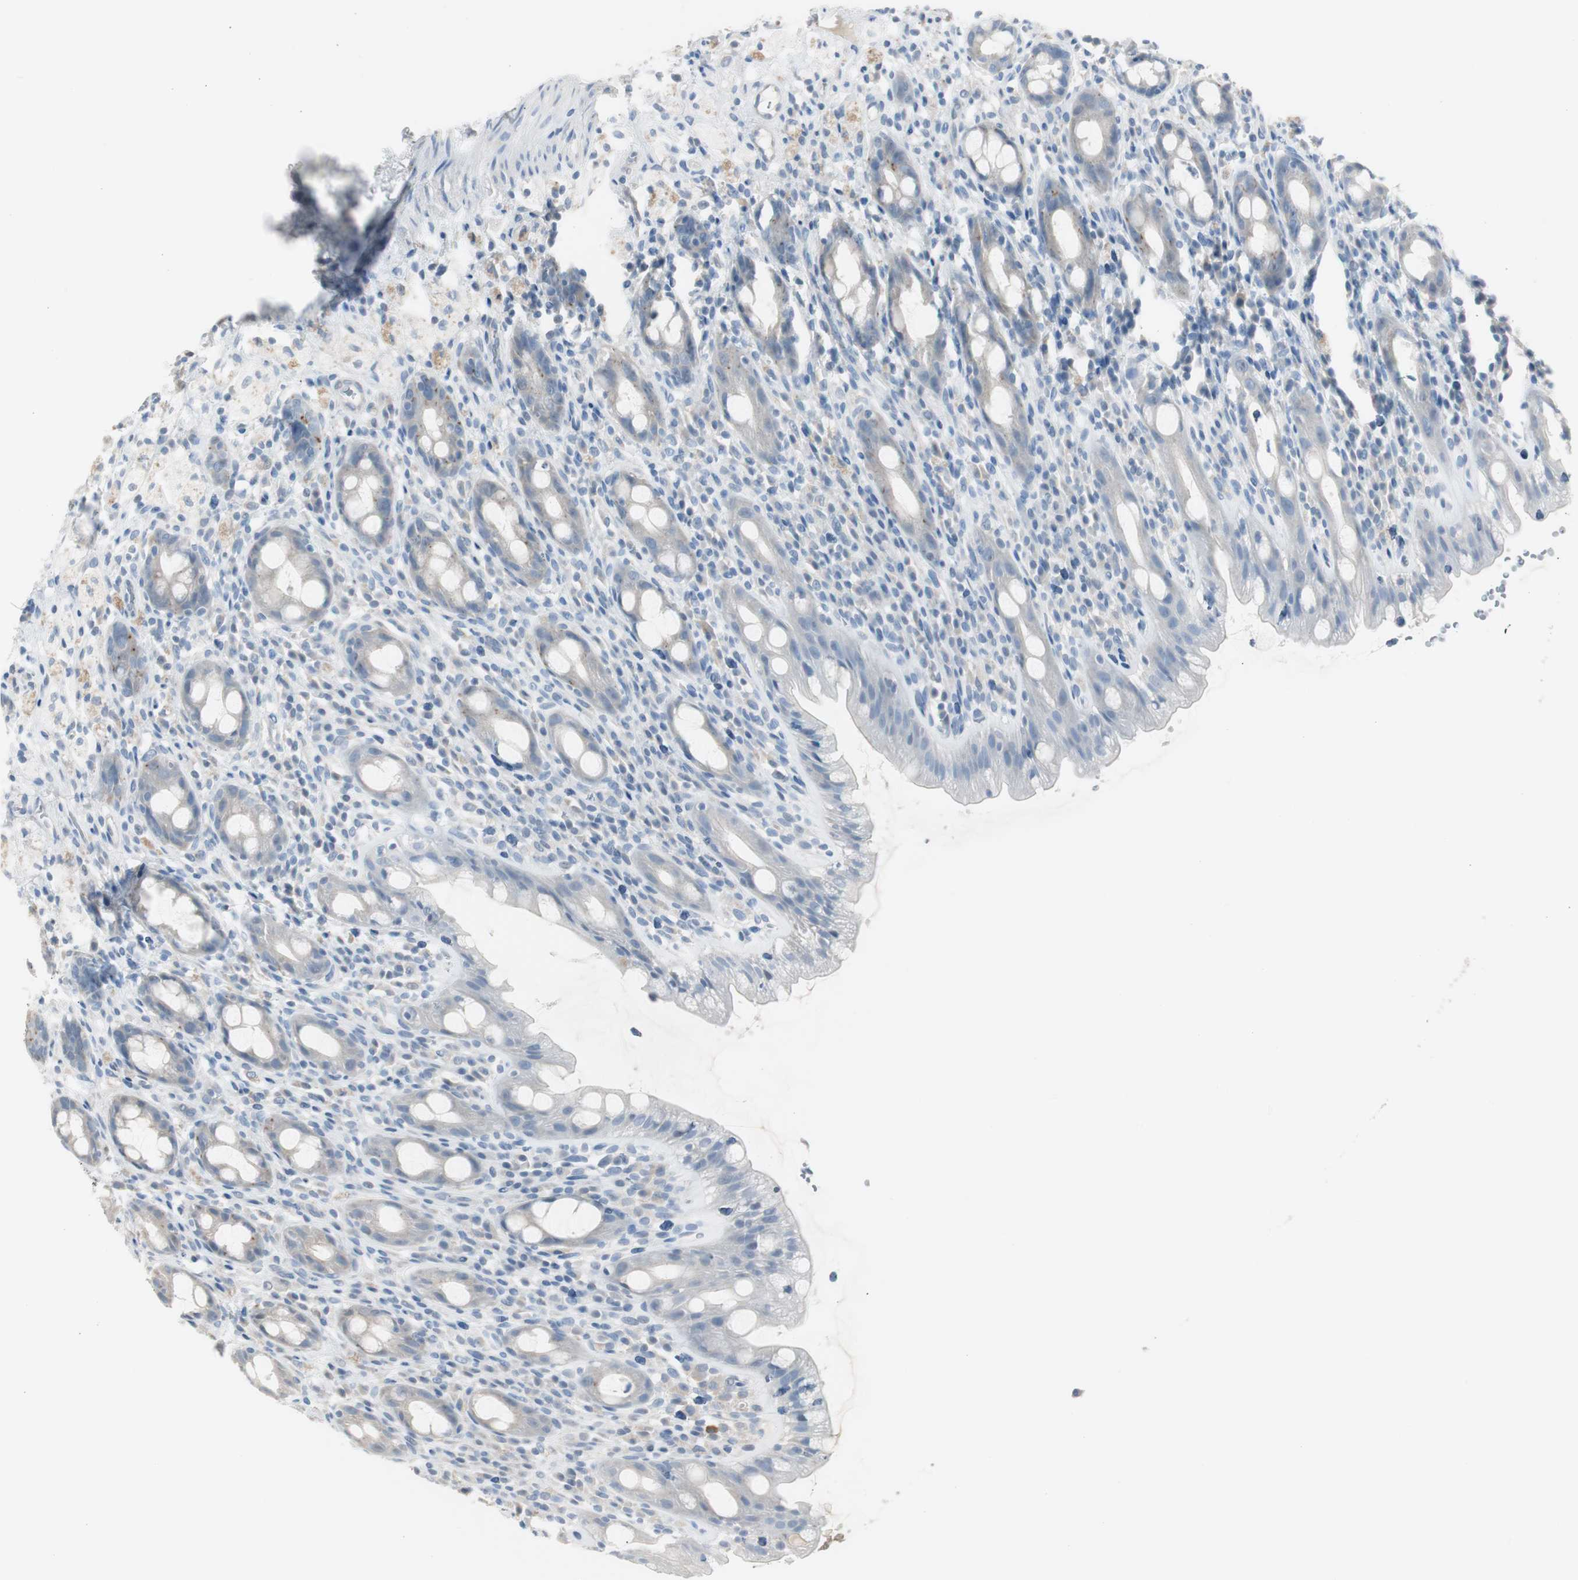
{"staining": {"intensity": "negative", "quantity": "none", "location": "none"}, "tissue": "rectum", "cell_type": "Glandular cells", "image_type": "normal", "snomed": [{"axis": "morphology", "description": "Normal tissue, NOS"}, {"axis": "topography", "description": "Rectum"}], "caption": "The micrograph exhibits no significant expression in glandular cells of rectum.", "gene": "S100A7A", "patient": {"sex": "male", "age": 44}}